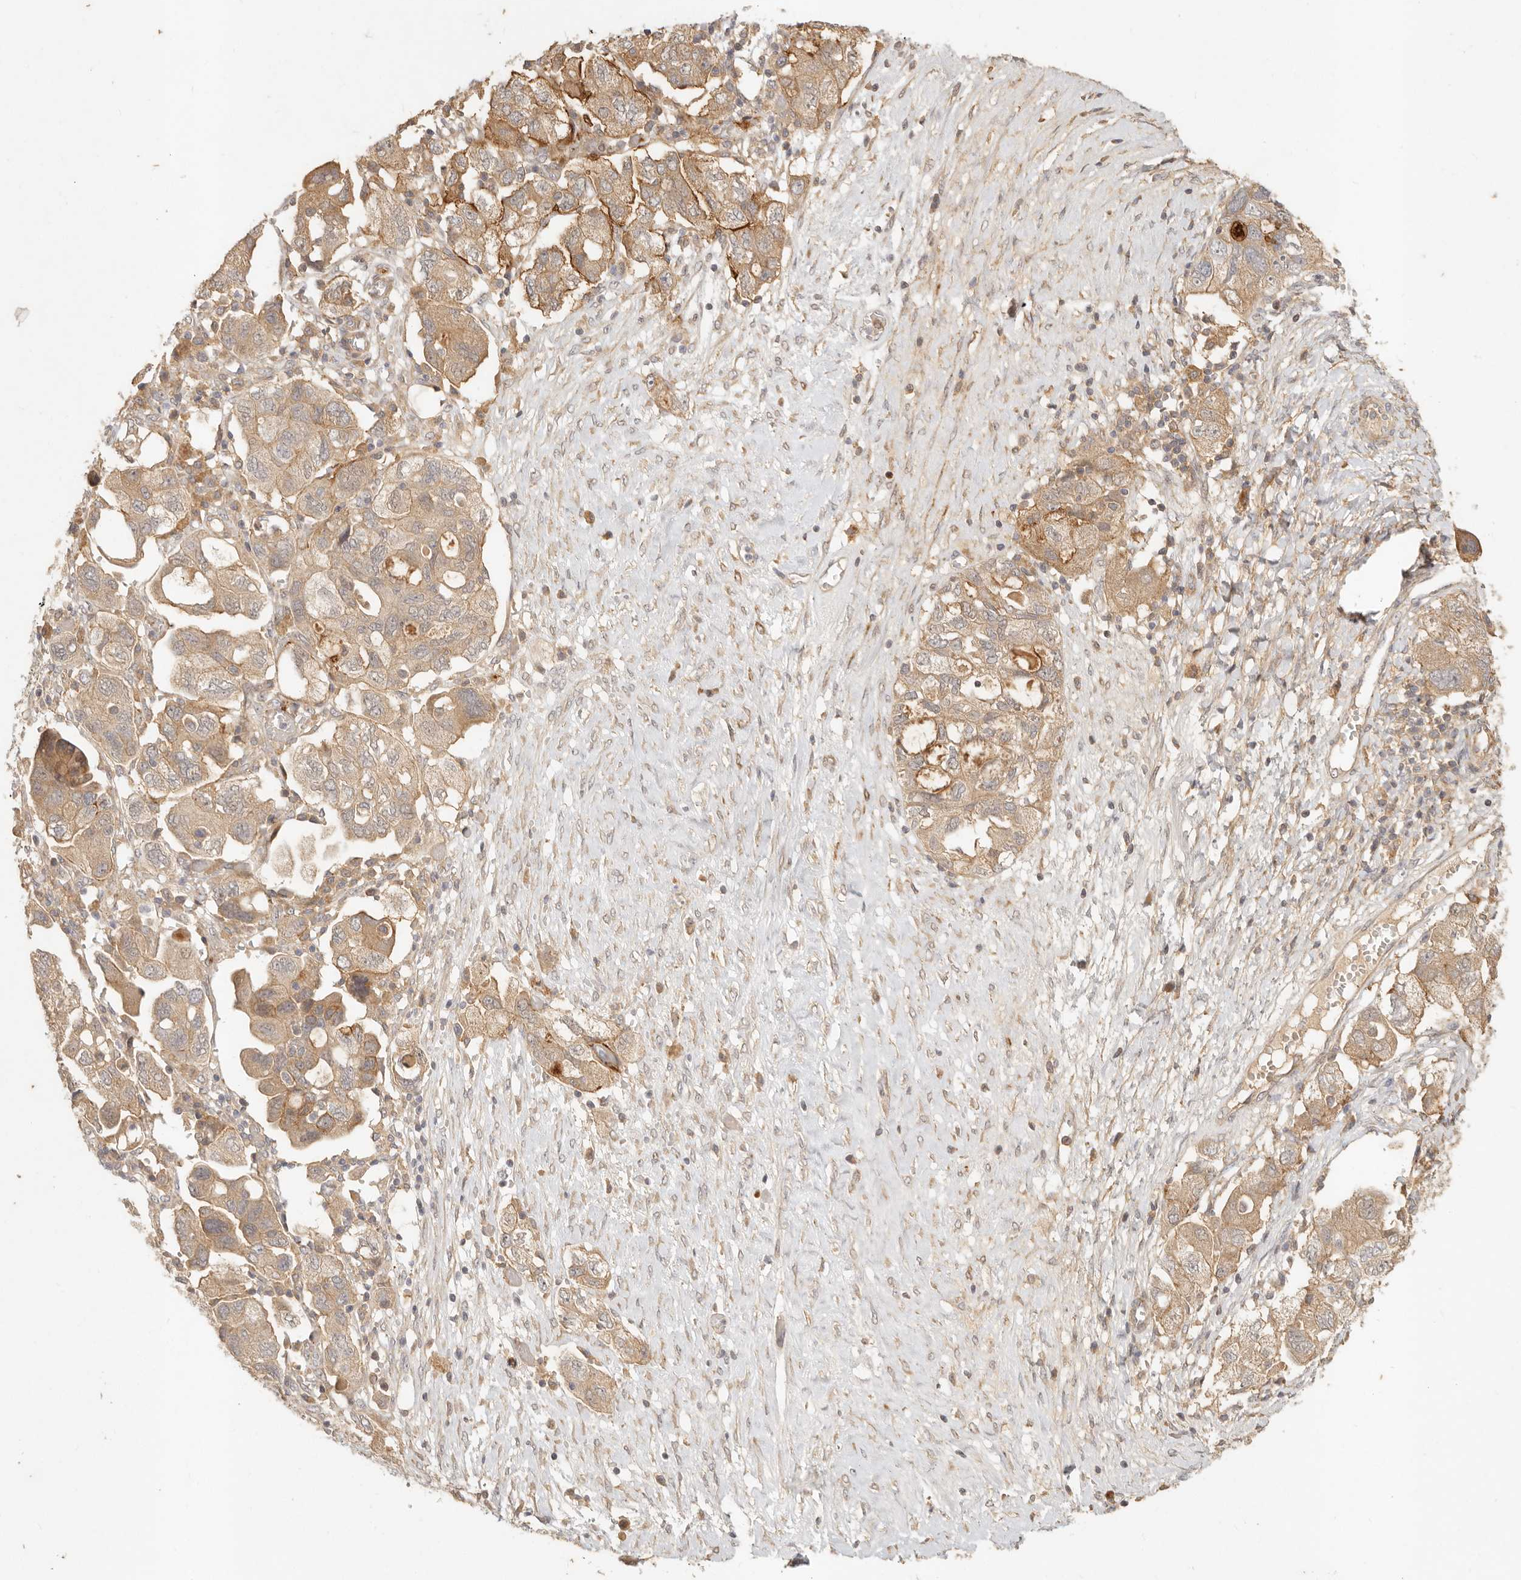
{"staining": {"intensity": "moderate", "quantity": ">75%", "location": "cytoplasmic/membranous"}, "tissue": "ovarian cancer", "cell_type": "Tumor cells", "image_type": "cancer", "snomed": [{"axis": "morphology", "description": "Carcinoma, NOS"}, {"axis": "morphology", "description": "Cystadenocarcinoma, serous, NOS"}, {"axis": "topography", "description": "Ovary"}], "caption": "Ovarian cancer stained for a protein reveals moderate cytoplasmic/membranous positivity in tumor cells. The protein is stained brown, and the nuclei are stained in blue (DAB IHC with brightfield microscopy, high magnification).", "gene": "VIPR1", "patient": {"sex": "female", "age": 69}}